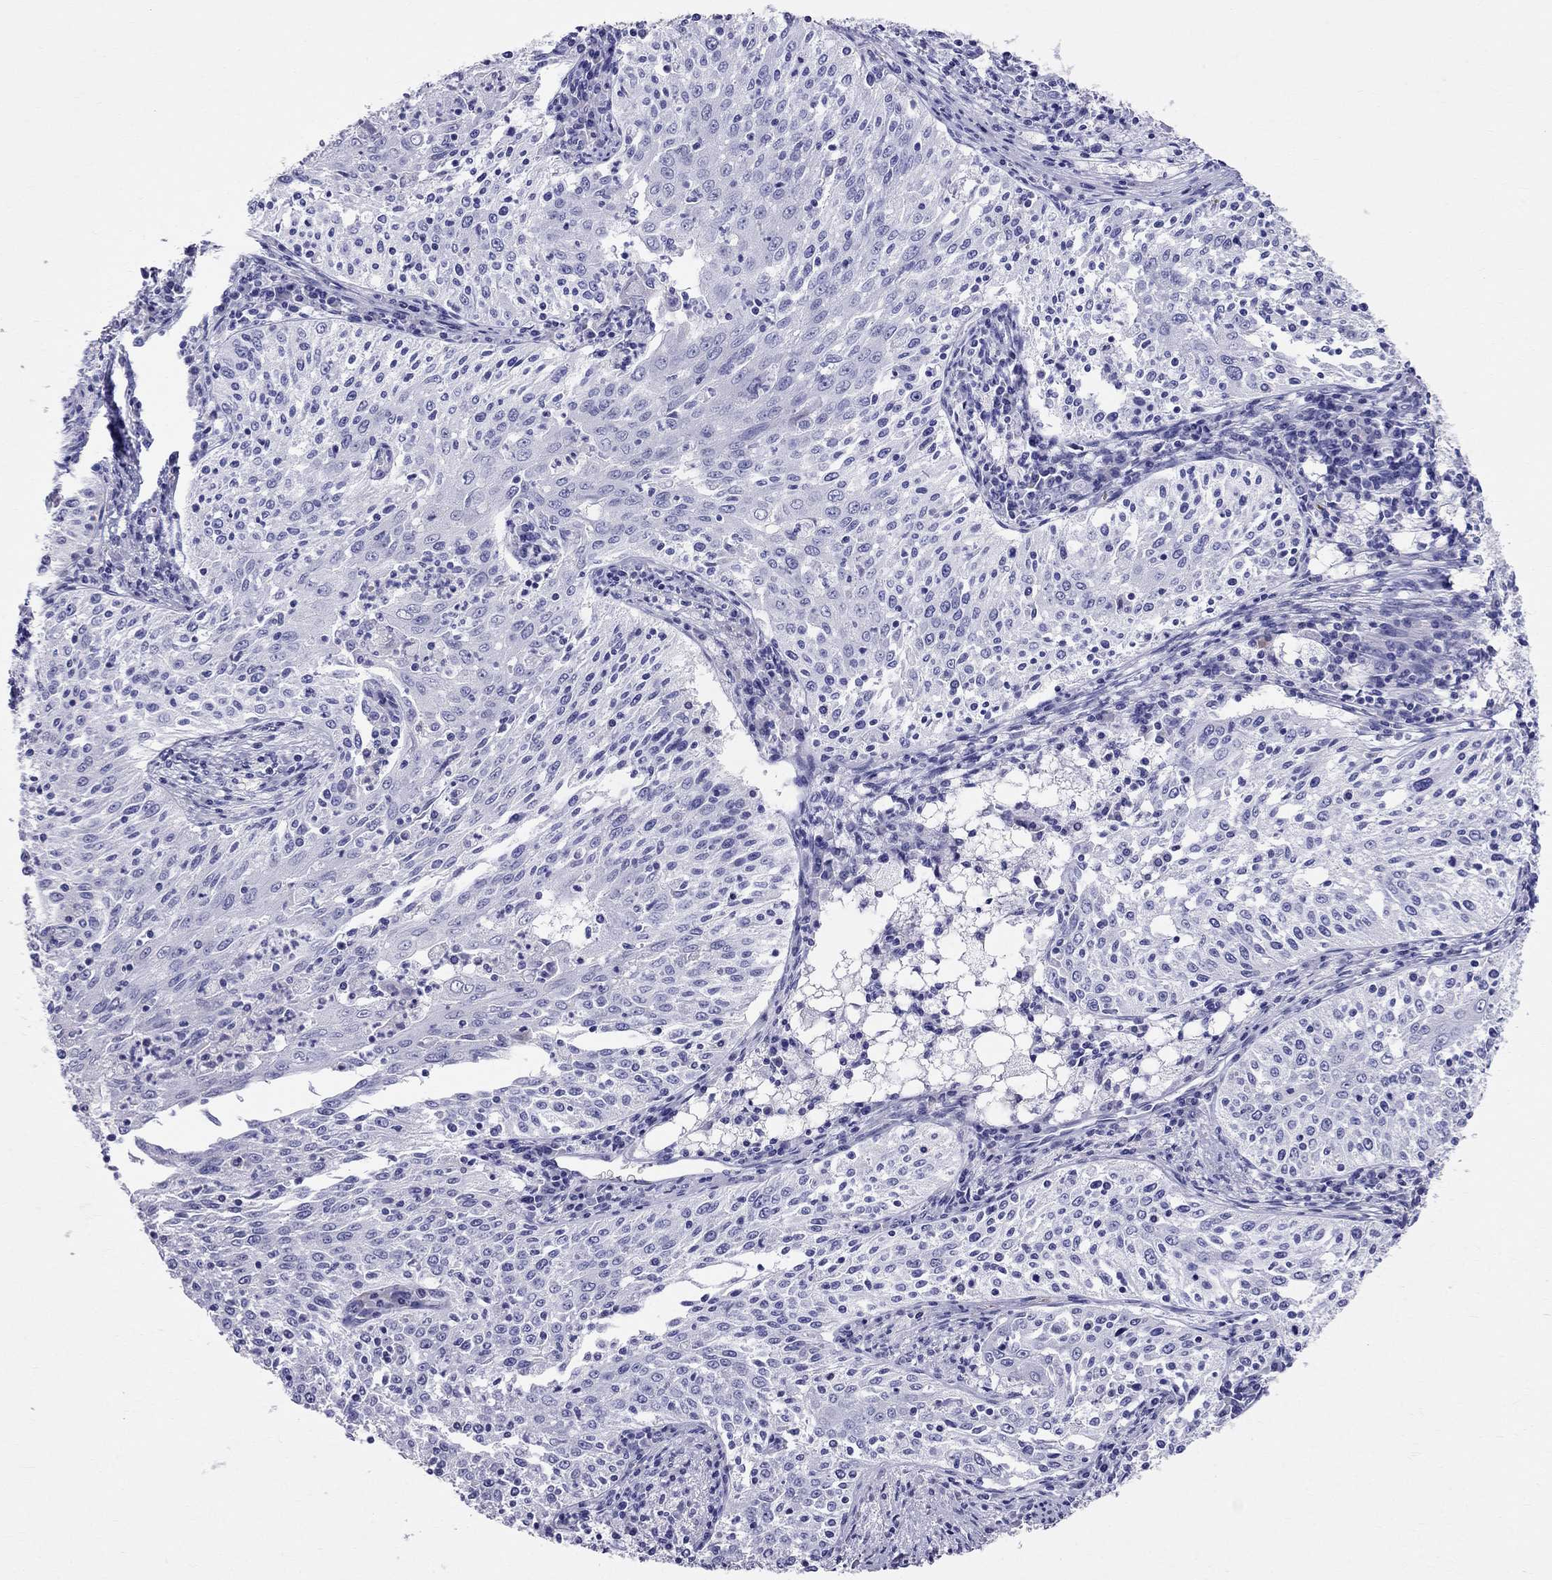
{"staining": {"intensity": "negative", "quantity": "none", "location": "none"}, "tissue": "cervical cancer", "cell_type": "Tumor cells", "image_type": "cancer", "snomed": [{"axis": "morphology", "description": "Squamous cell carcinoma, NOS"}, {"axis": "topography", "description": "Cervix"}], "caption": "A high-resolution micrograph shows immunohistochemistry (IHC) staining of cervical cancer, which demonstrates no significant positivity in tumor cells. The staining was performed using DAB to visualize the protein expression in brown, while the nuclei were stained in blue with hematoxylin (Magnification: 20x).", "gene": "DNAAF6", "patient": {"sex": "female", "age": 41}}